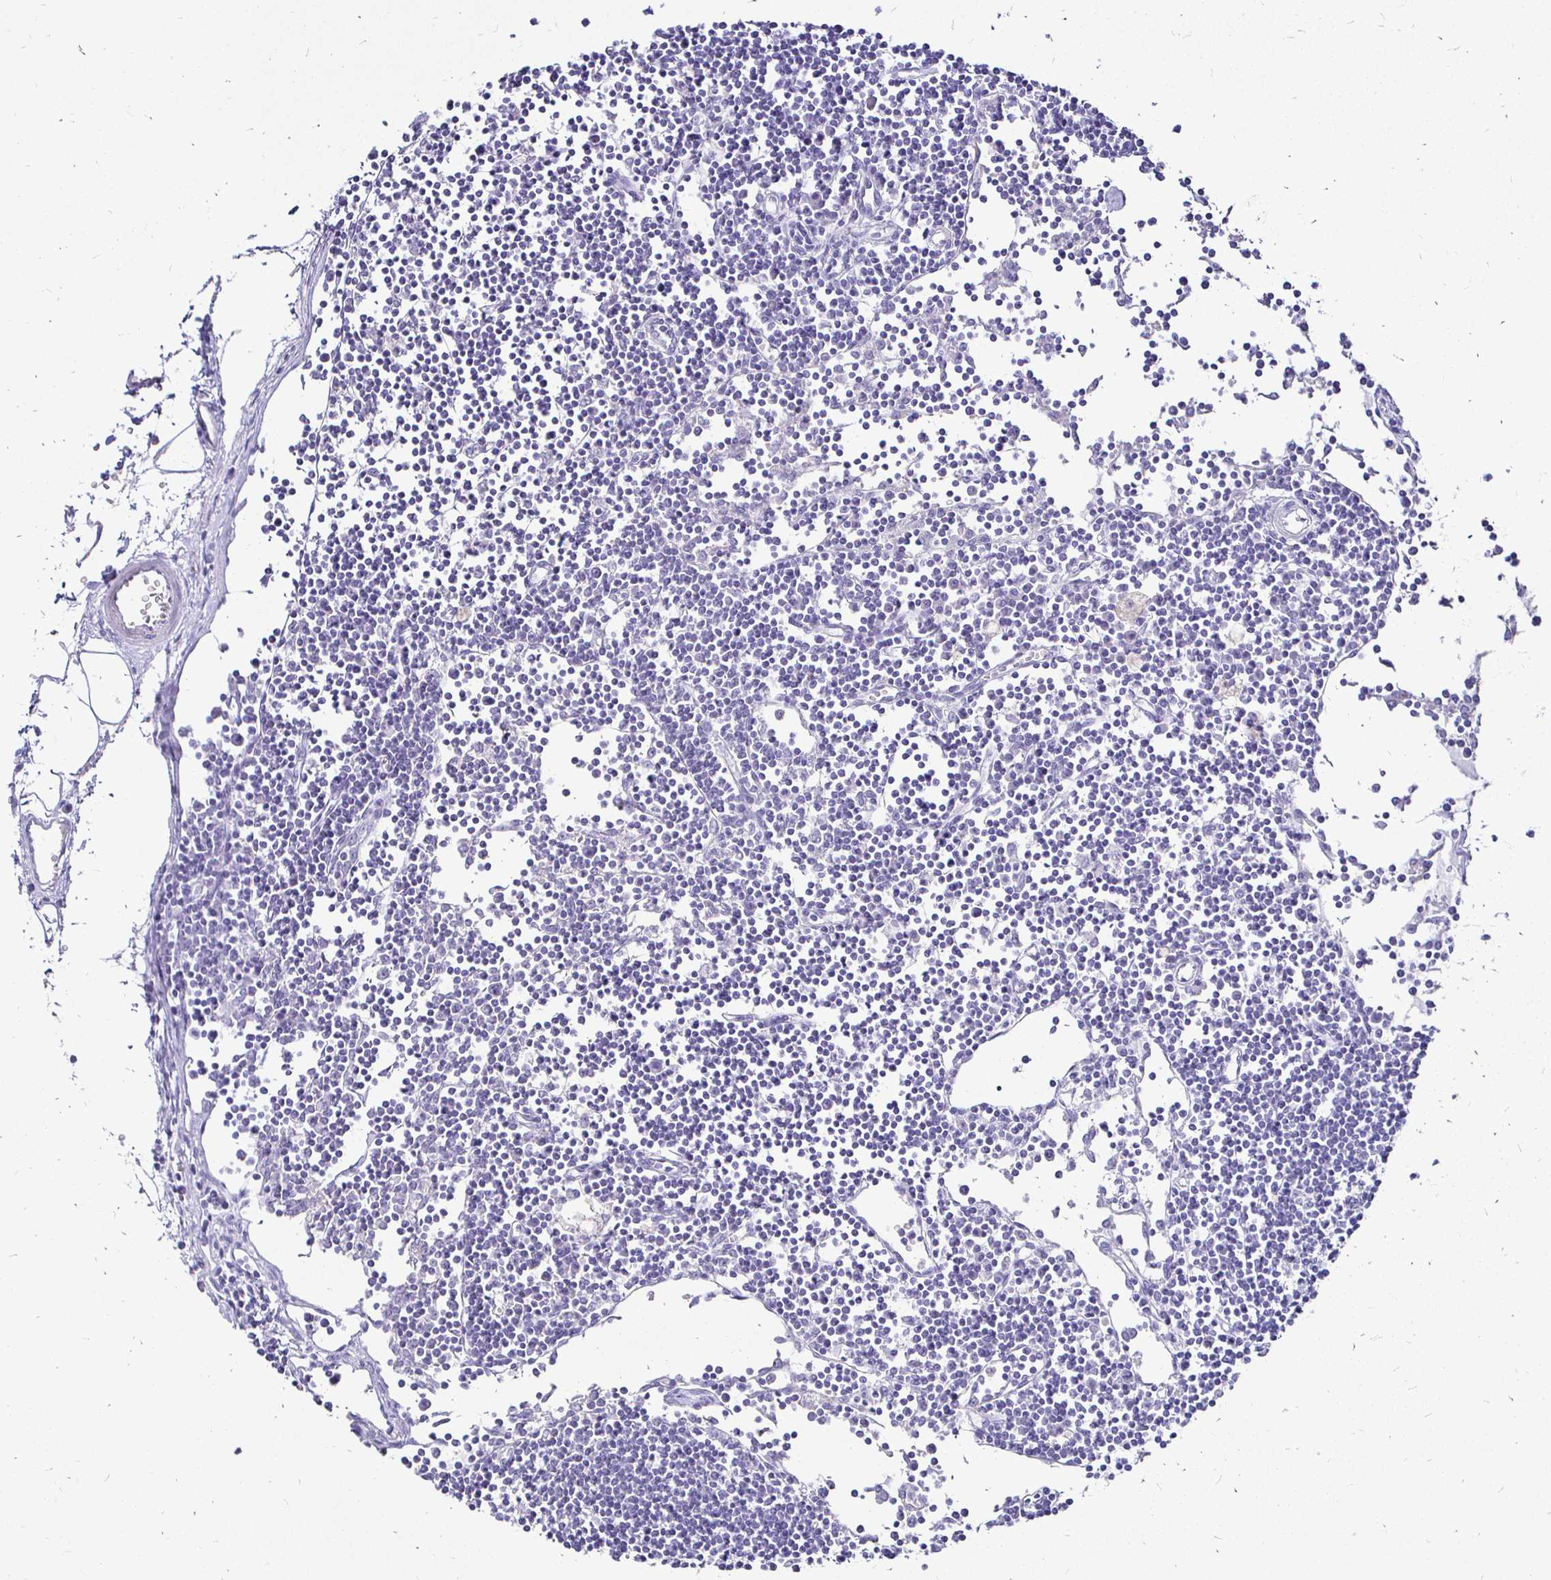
{"staining": {"intensity": "negative", "quantity": "none", "location": "none"}, "tissue": "lymph node", "cell_type": "Germinal center cells", "image_type": "normal", "snomed": [{"axis": "morphology", "description": "Normal tissue, NOS"}, {"axis": "topography", "description": "Lymph node"}], "caption": "This is a micrograph of immunohistochemistry (IHC) staining of benign lymph node, which shows no positivity in germinal center cells.", "gene": "IRGC", "patient": {"sex": "female", "age": 65}}